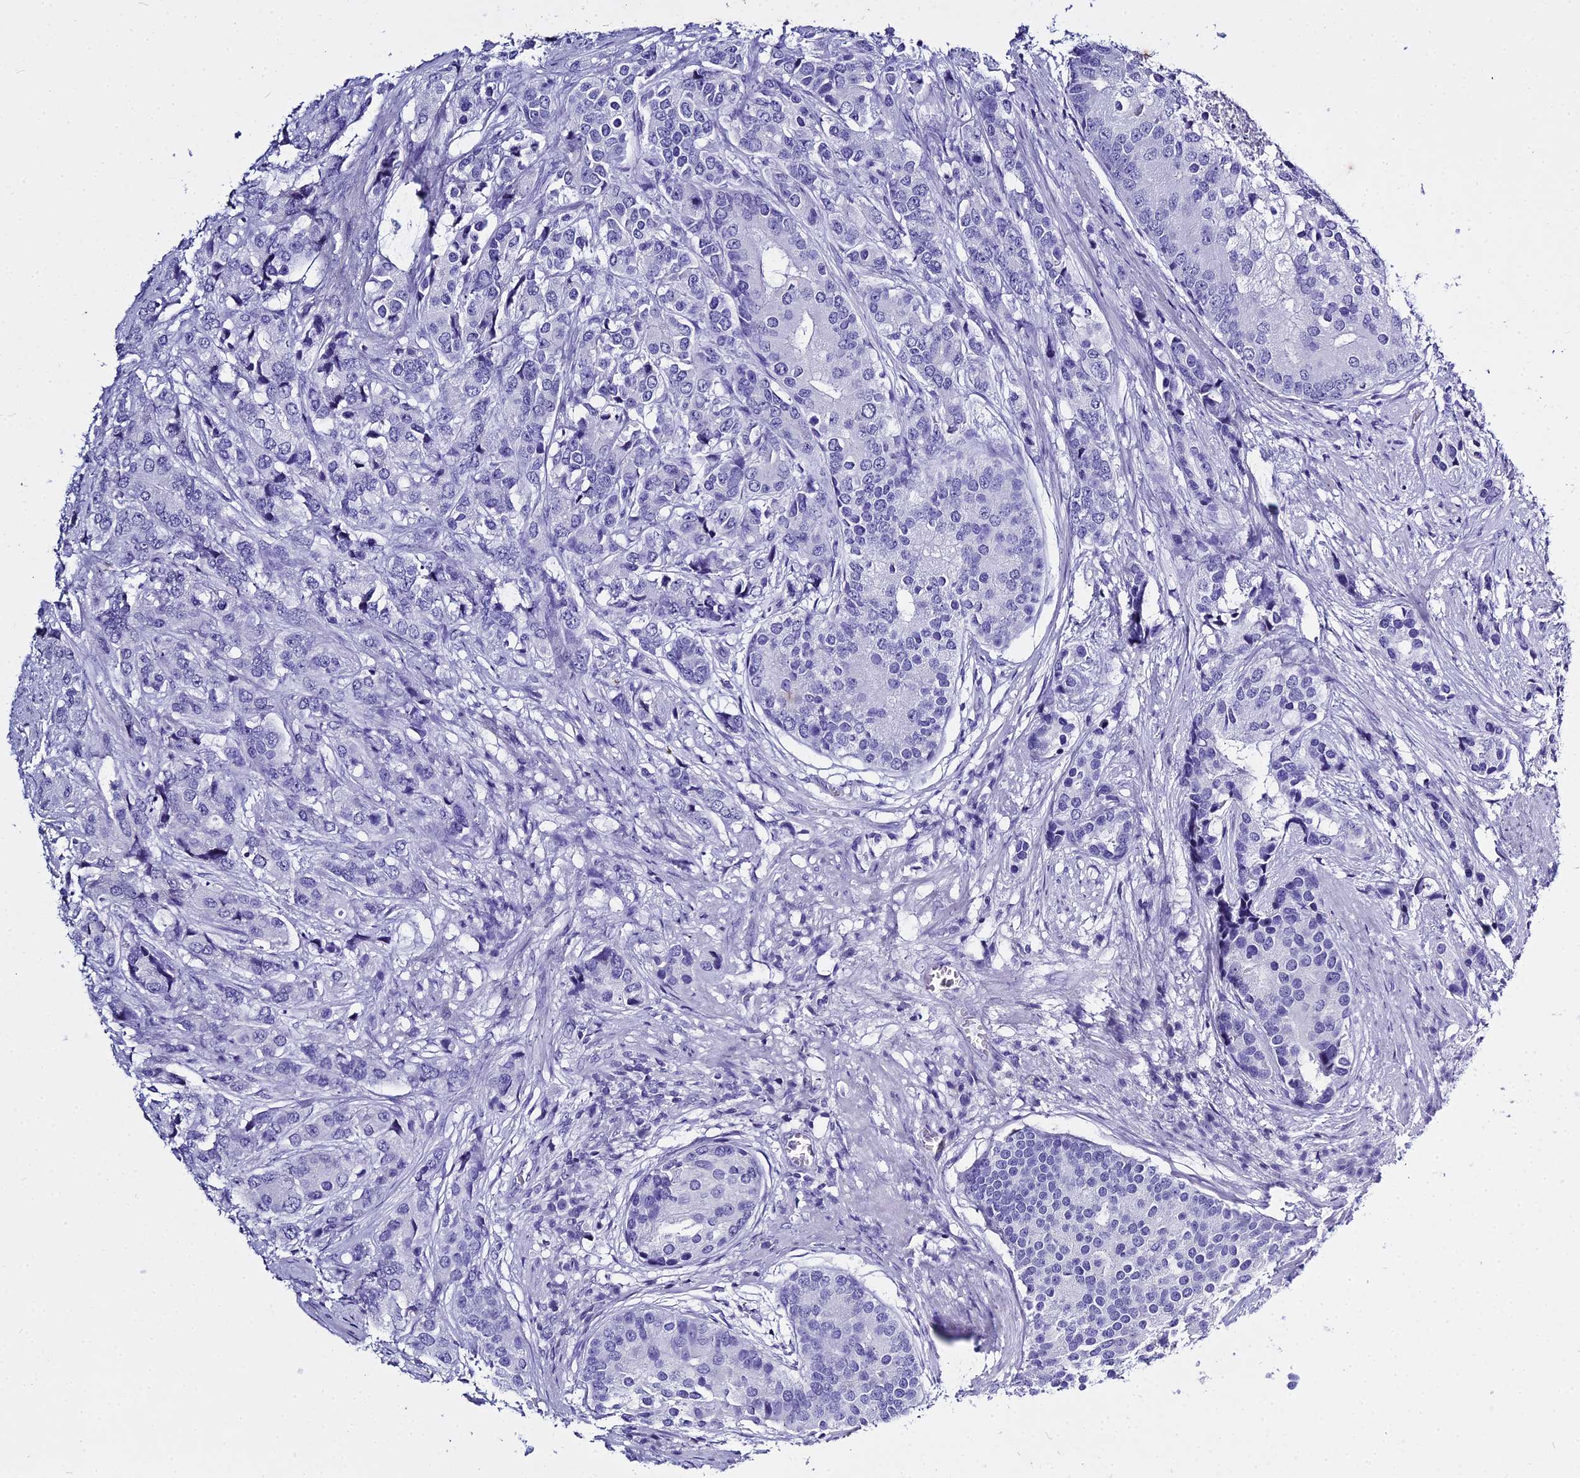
{"staining": {"intensity": "negative", "quantity": "none", "location": "none"}, "tissue": "prostate cancer", "cell_type": "Tumor cells", "image_type": "cancer", "snomed": [{"axis": "morphology", "description": "Adenocarcinoma, High grade"}, {"axis": "topography", "description": "Prostate"}], "caption": "Prostate adenocarcinoma (high-grade) was stained to show a protein in brown. There is no significant positivity in tumor cells. Brightfield microscopy of immunohistochemistry stained with DAB (3,3'-diaminobenzidine) (brown) and hematoxylin (blue), captured at high magnification.", "gene": "HMGB4", "patient": {"sex": "male", "age": 62}}